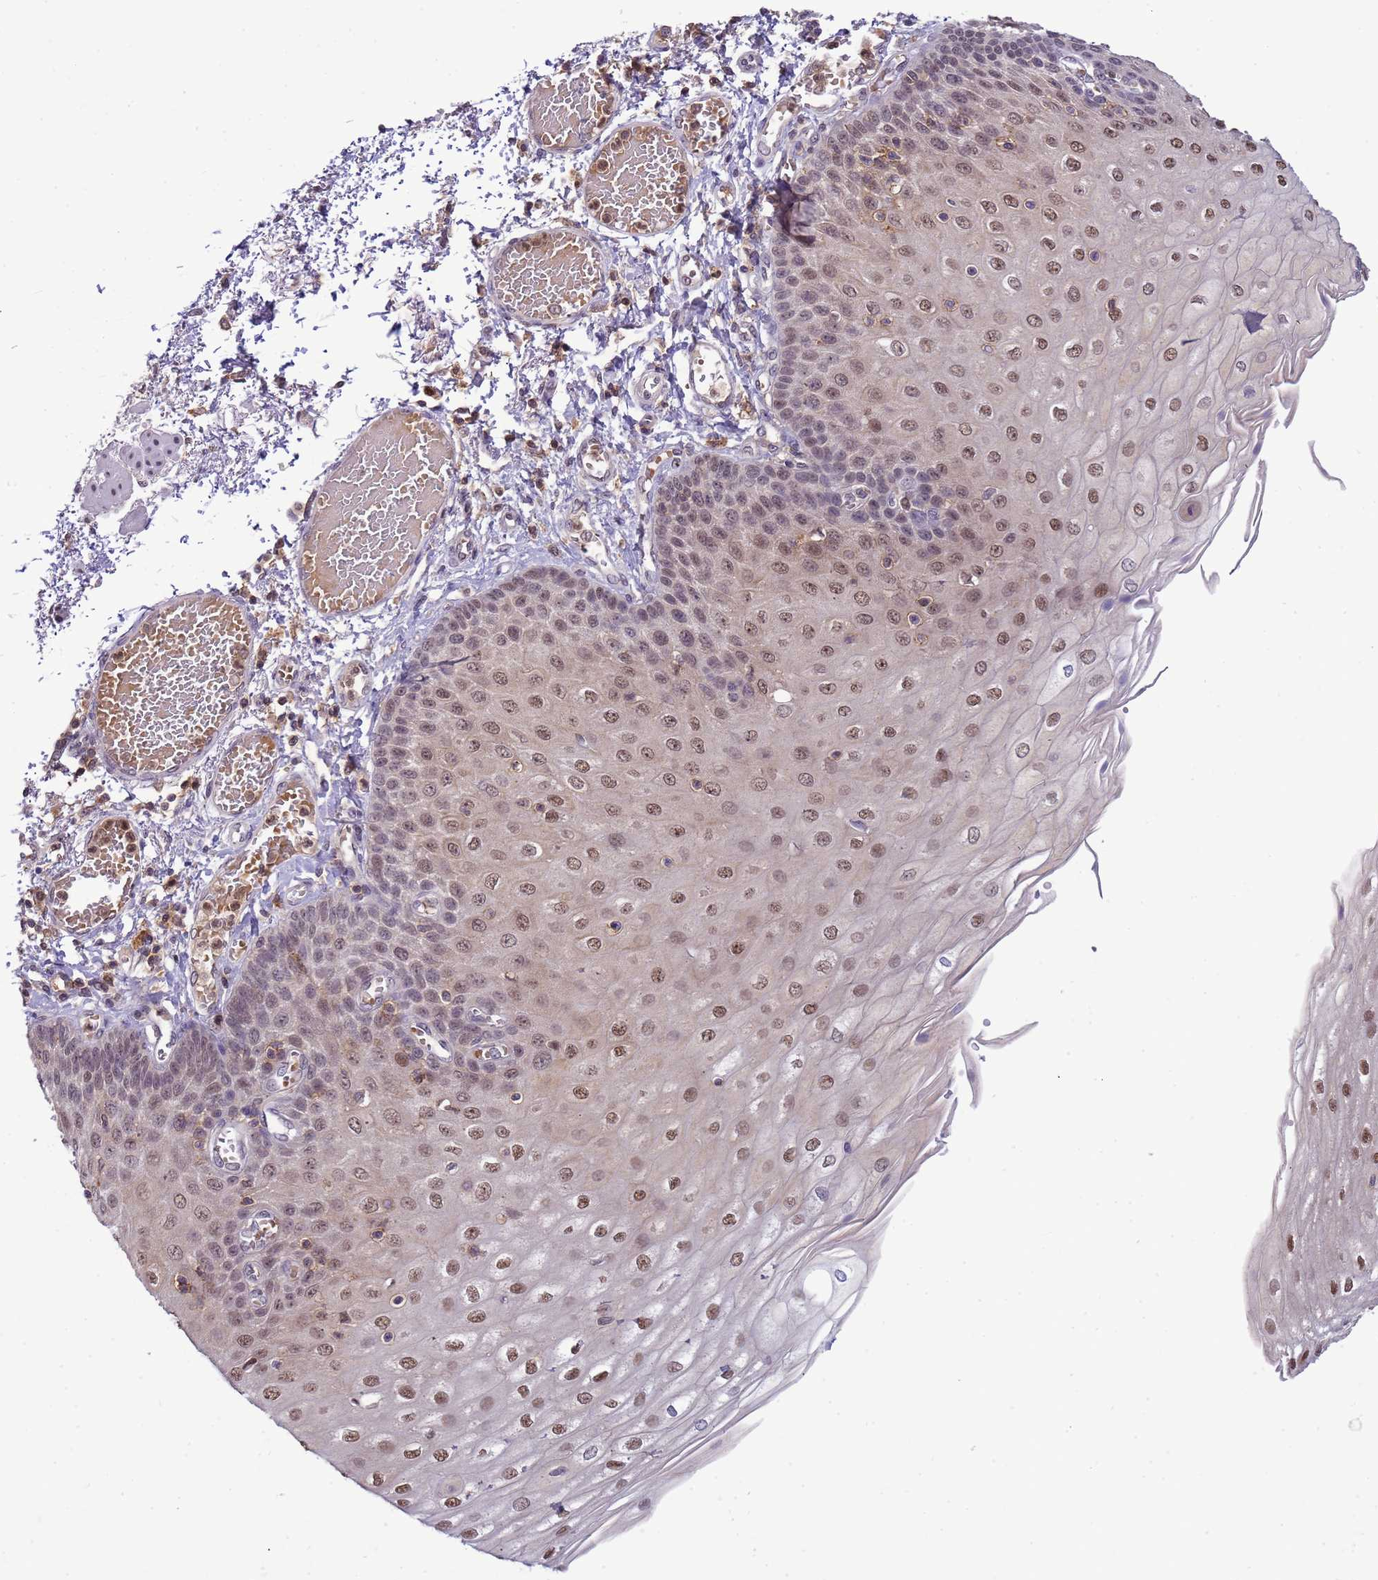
{"staining": {"intensity": "moderate", "quantity": "25%-75%", "location": "nuclear"}, "tissue": "esophagus", "cell_type": "Squamous epithelial cells", "image_type": "normal", "snomed": [{"axis": "morphology", "description": "Normal tissue, NOS"}, {"axis": "topography", "description": "Esophagus"}], "caption": "Moderate nuclear staining is present in approximately 25%-75% of squamous epithelial cells in unremarkable esophagus. The protein is stained brown, and the nuclei are stained in blue (DAB (3,3'-diaminobenzidine) IHC with brightfield microscopy, high magnification).", "gene": "CD53", "patient": {"sex": "male", "age": 81}}